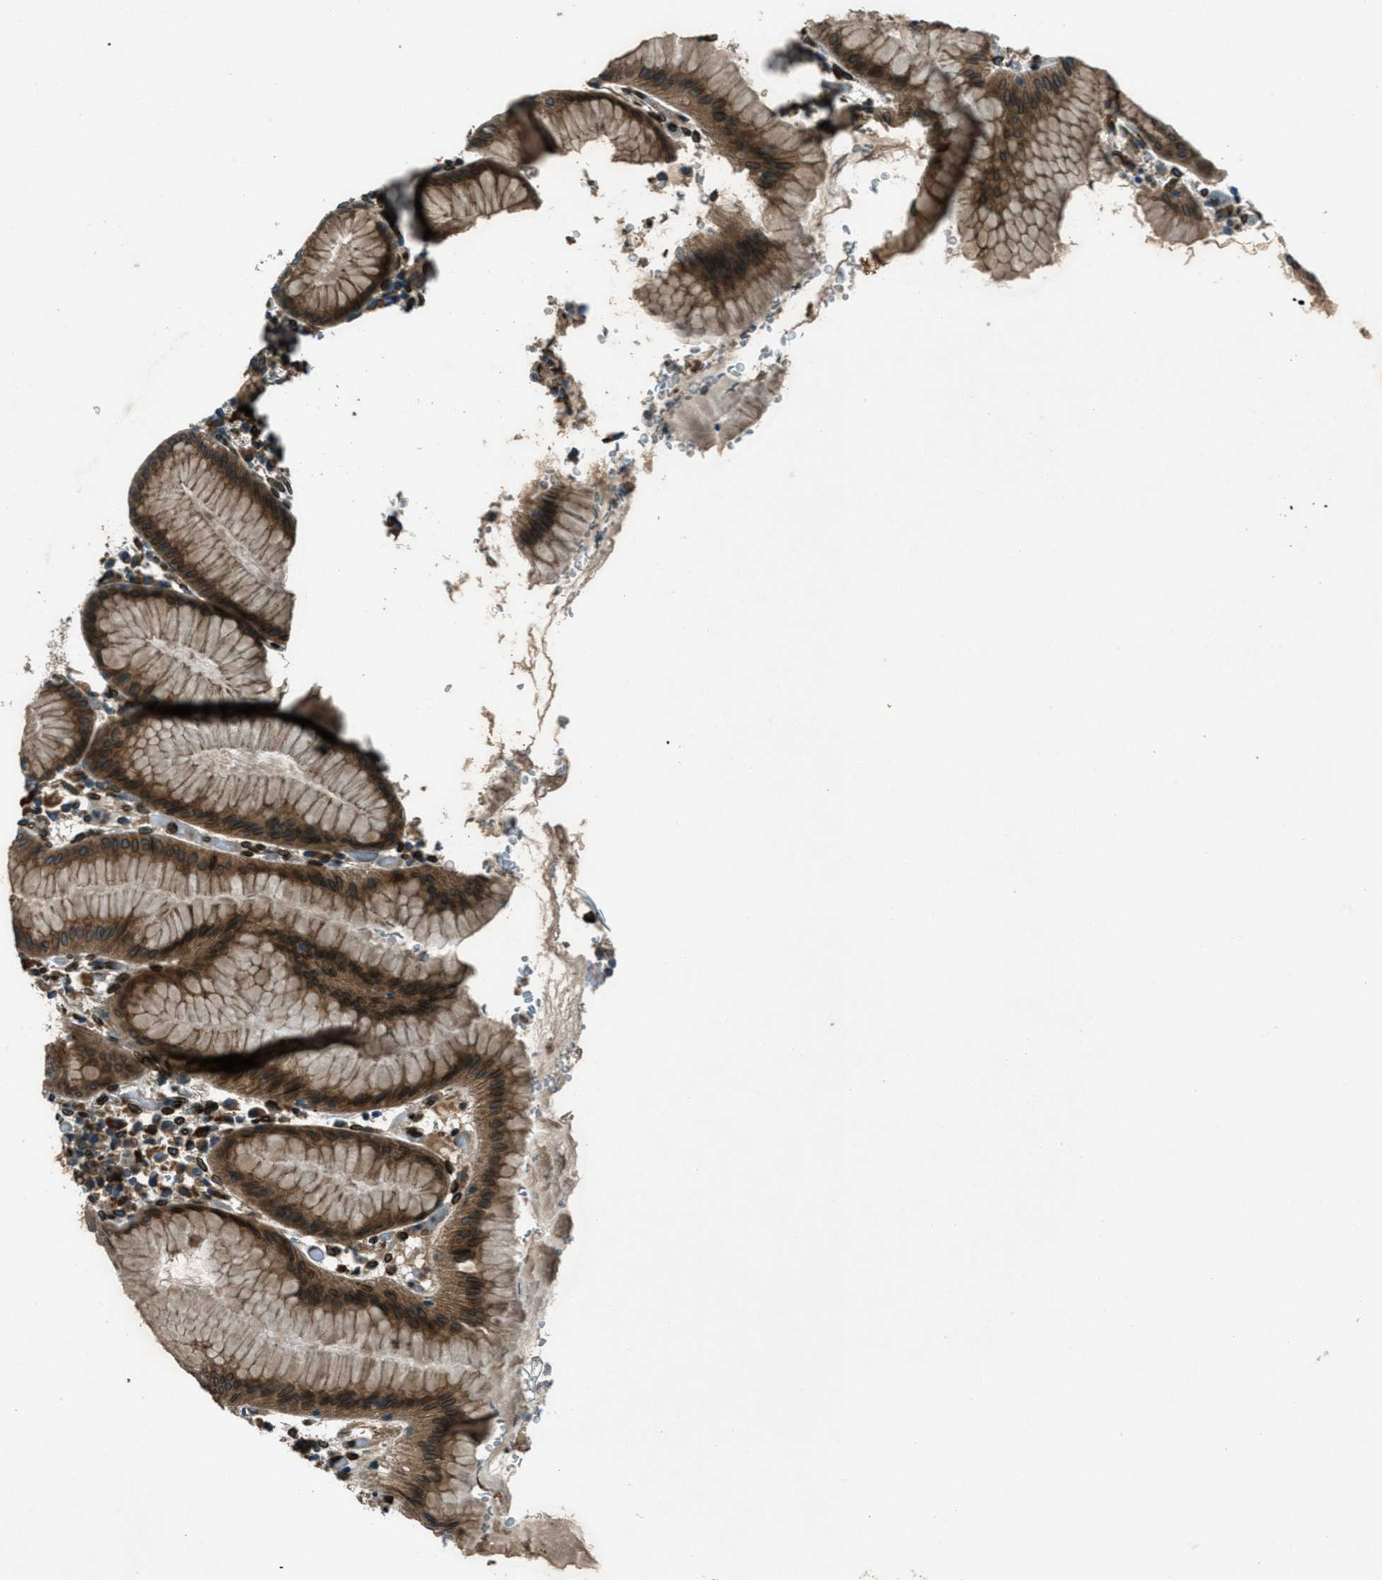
{"staining": {"intensity": "strong", "quantity": ">75%", "location": "cytoplasmic/membranous,nuclear"}, "tissue": "stomach", "cell_type": "Glandular cells", "image_type": "normal", "snomed": [{"axis": "morphology", "description": "Normal tissue, NOS"}, {"axis": "topography", "description": "Stomach"}, {"axis": "topography", "description": "Stomach, lower"}], "caption": "Protein staining of benign stomach displays strong cytoplasmic/membranous,nuclear expression in about >75% of glandular cells. (DAB (3,3'-diaminobenzidine) = brown stain, brightfield microscopy at high magnification).", "gene": "LEMD2", "patient": {"sex": "female", "age": 75}}